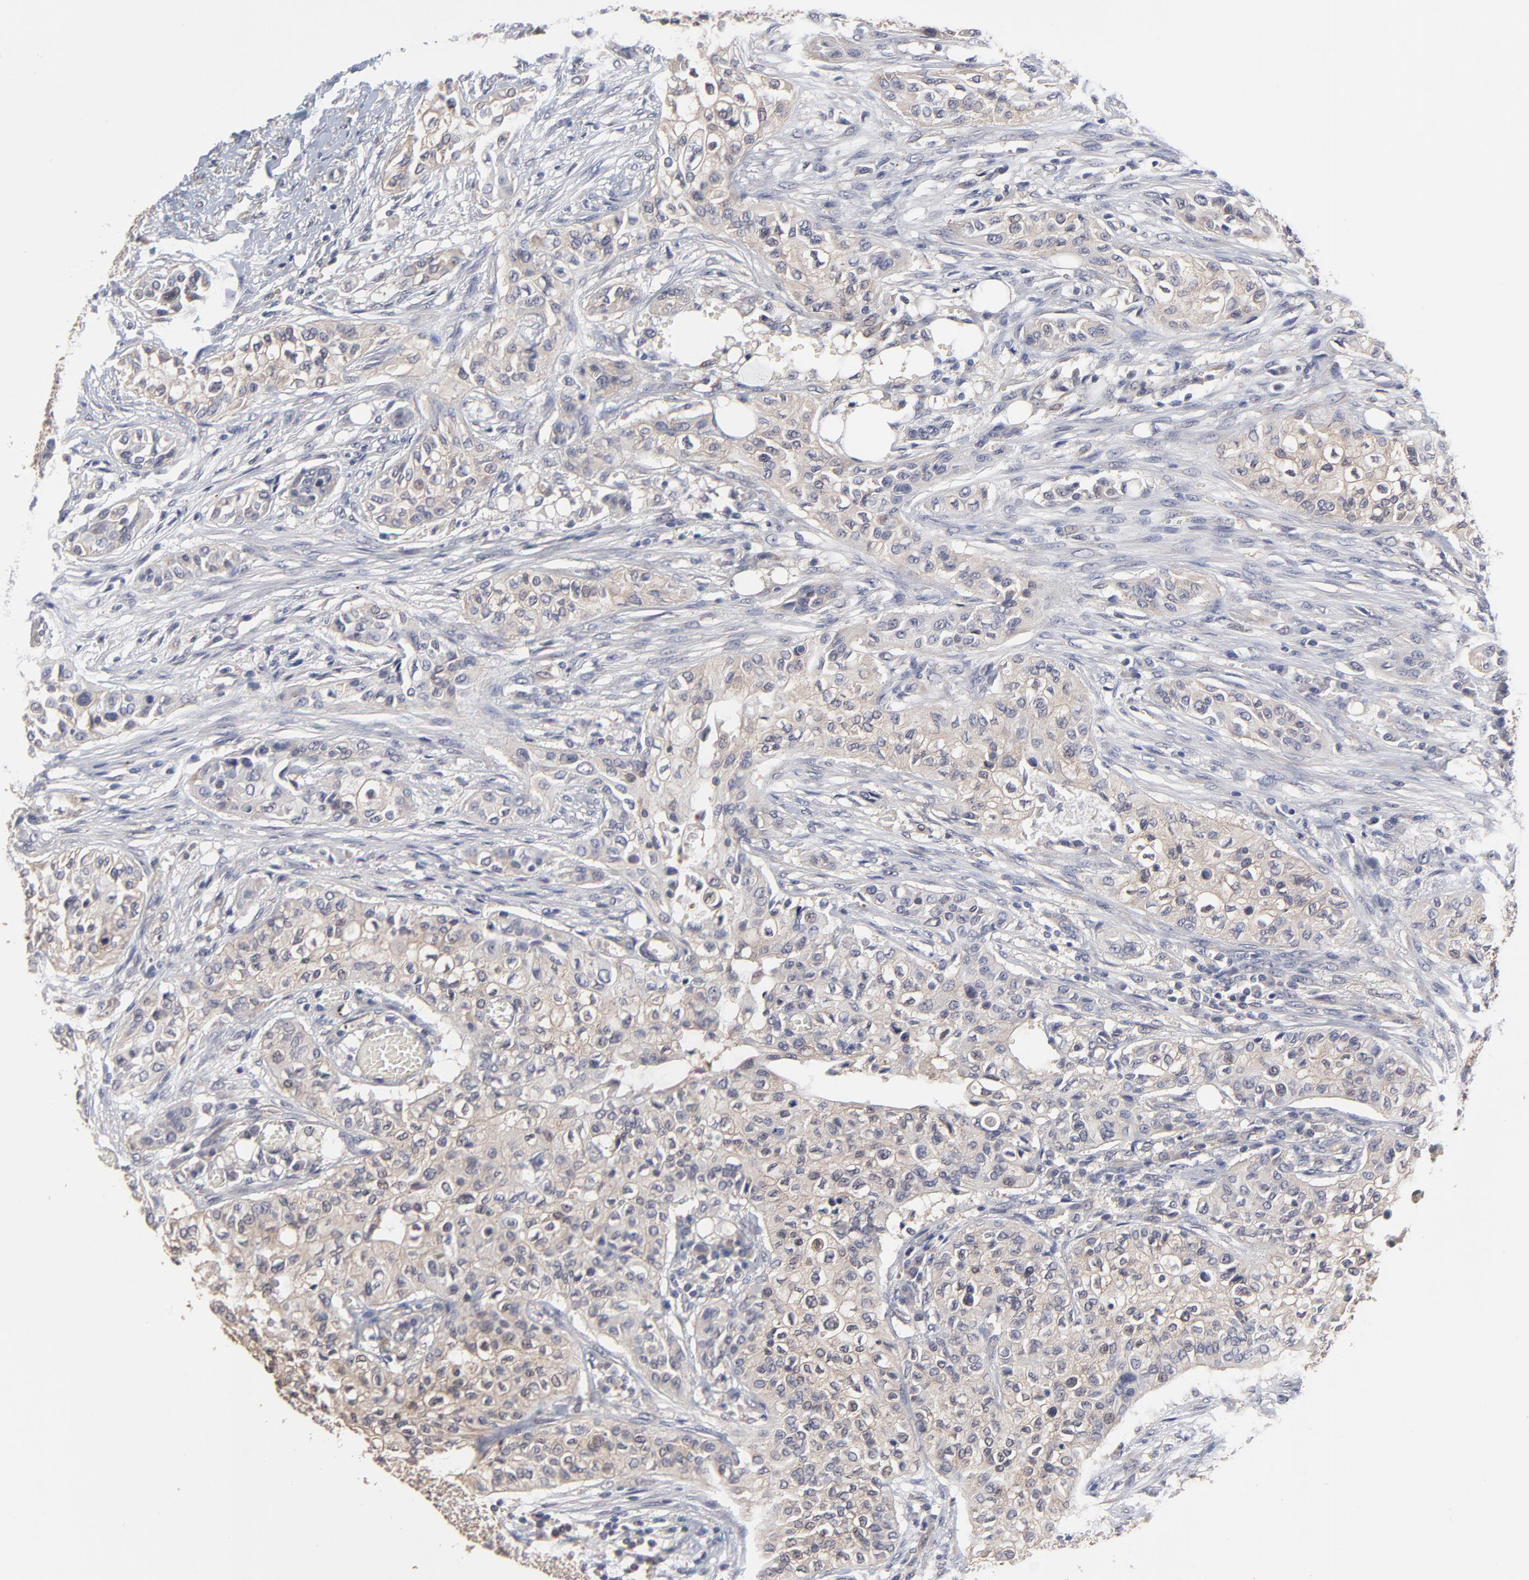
{"staining": {"intensity": "weak", "quantity": "25%-75%", "location": "cytoplasmic/membranous"}, "tissue": "urothelial cancer", "cell_type": "Tumor cells", "image_type": "cancer", "snomed": [{"axis": "morphology", "description": "Urothelial carcinoma, High grade"}, {"axis": "topography", "description": "Urinary bladder"}], "caption": "Tumor cells show weak cytoplasmic/membranous expression in about 25%-75% of cells in urothelial cancer.", "gene": "CCT2", "patient": {"sex": "male", "age": 74}}